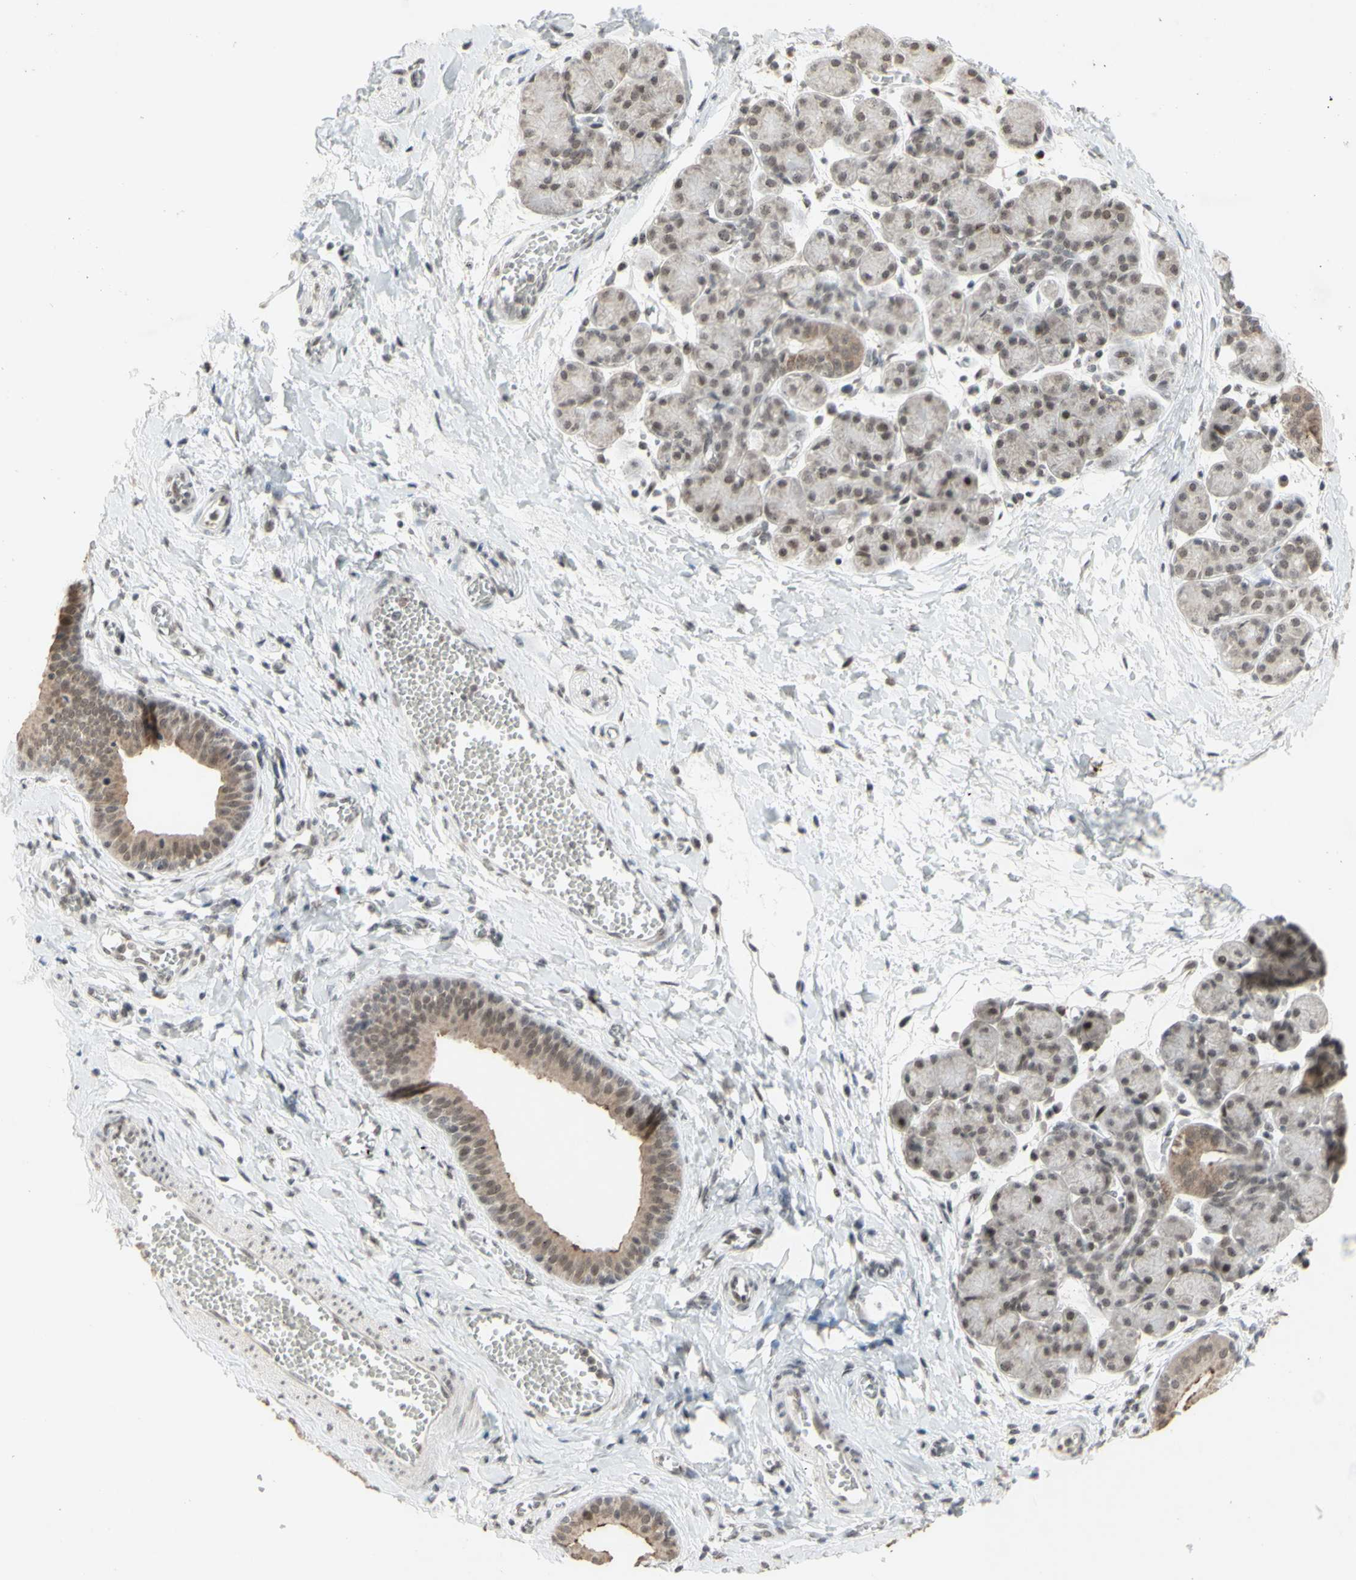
{"staining": {"intensity": "weak", "quantity": "<25%", "location": "cytoplasmic/membranous"}, "tissue": "salivary gland", "cell_type": "Glandular cells", "image_type": "normal", "snomed": [{"axis": "morphology", "description": "Normal tissue, NOS"}, {"axis": "morphology", "description": "Inflammation, NOS"}, {"axis": "topography", "description": "Lymph node"}, {"axis": "topography", "description": "Salivary gland"}], "caption": "Immunohistochemistry micrograph of normal salivary gland: human salivary gland stained with DAB shows no significant protein positivity in glandular cells.", "gene": "CENPB", "patient": {"sex": "male", "age": 3}}